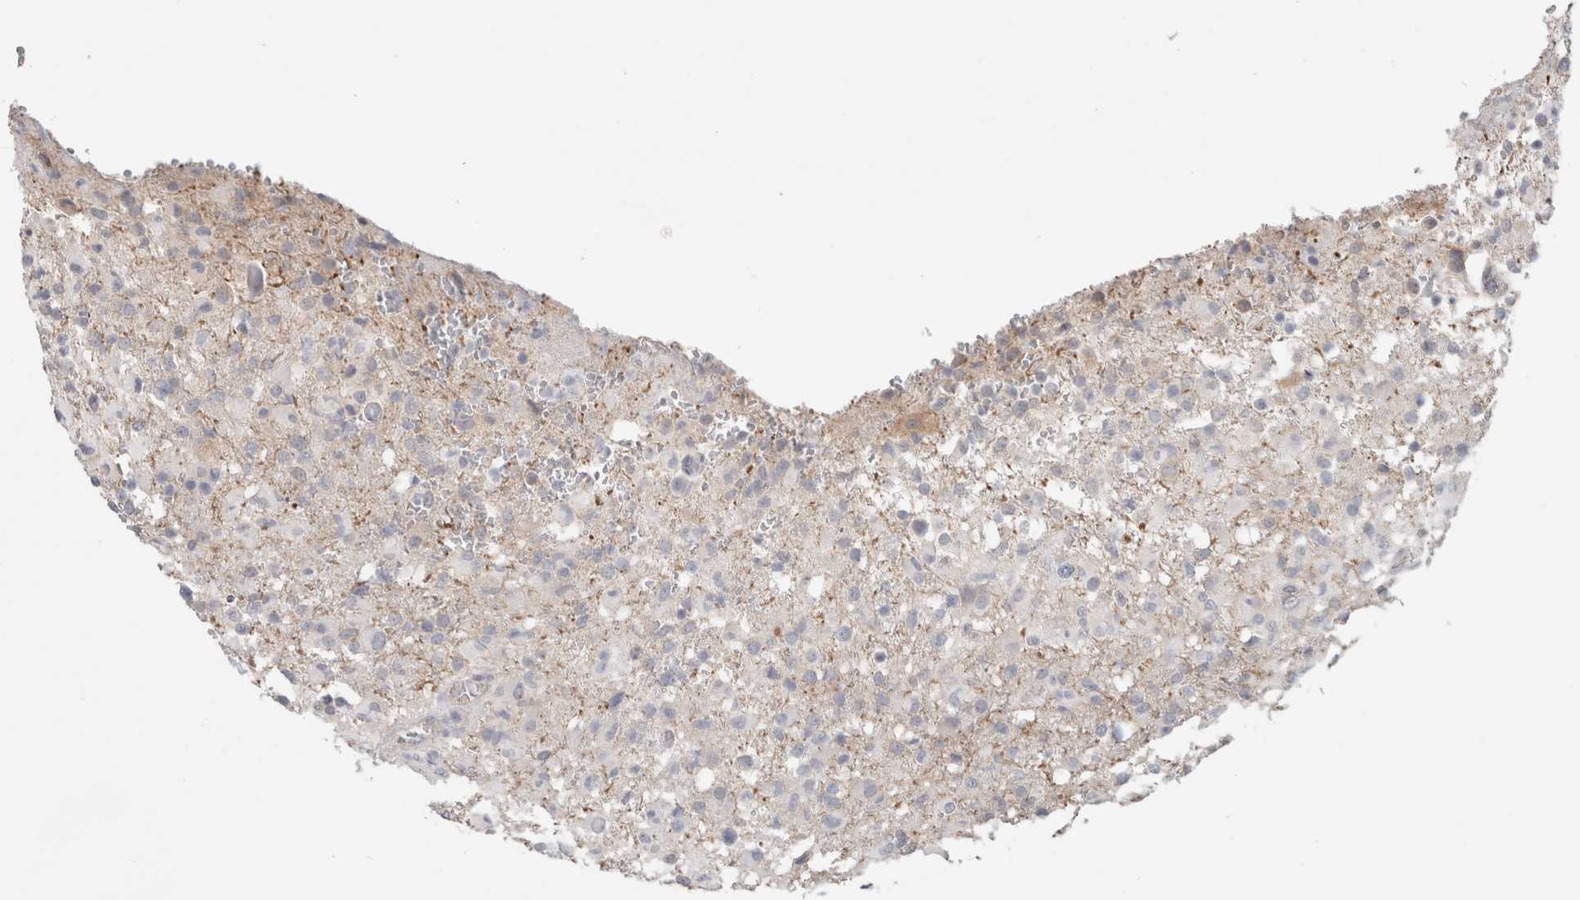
{"staining": {"intensity": "negative", "quantity": "none", "location": "none"}, "tissue": "glioma", "cell_type": "Tumor cells", "image_type": "cancer", "snomed": [{"axis": "morphology", "description": "Glioma, malignant, High grade"}, {"axis": "topography", "description": "Brain"}], "caption": "Immunohistochemistry (IHC) of glioma reveals no positivity in tumor cells.", "gene": "RASAL2", "patient": {"sex": "female", "age": 57}}